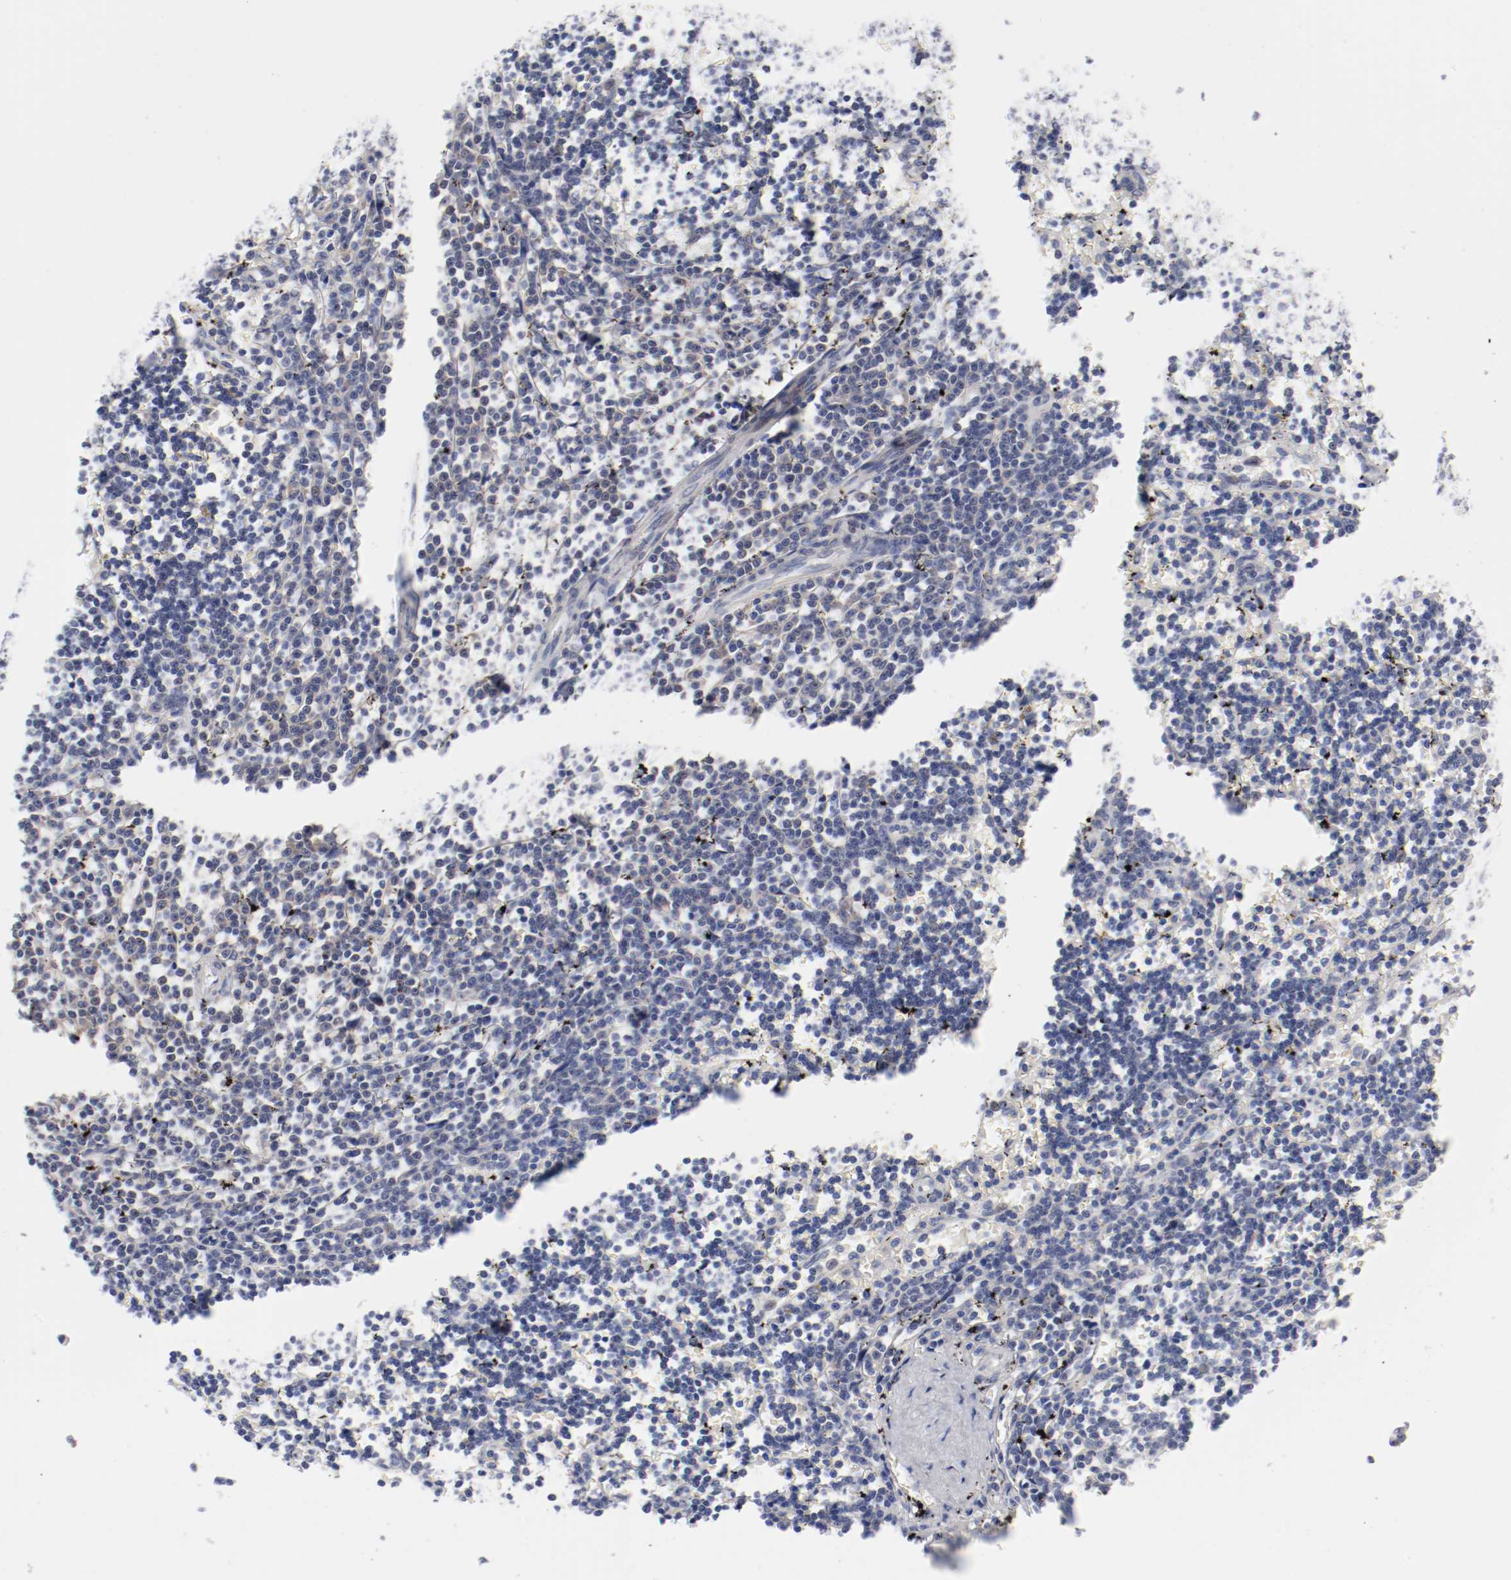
{"staining": {"intensity": "negative", "quantity": "none", "location": "none"}, "tissue": "lymphoma", "cell_type": "Tumor cells", "image_type": "cancer", "snomed": [{"axis": "morphology", "description": "Malignant lymphoma, non-Hodgkin's type, Low grade"}, {"axis": "topography", "description": "Spleen"}], "caption": "There is no significant expression in tumor cells of lymphoma.", "gene": "GPR143", "patient": {"sex": "male", "age": 60}}